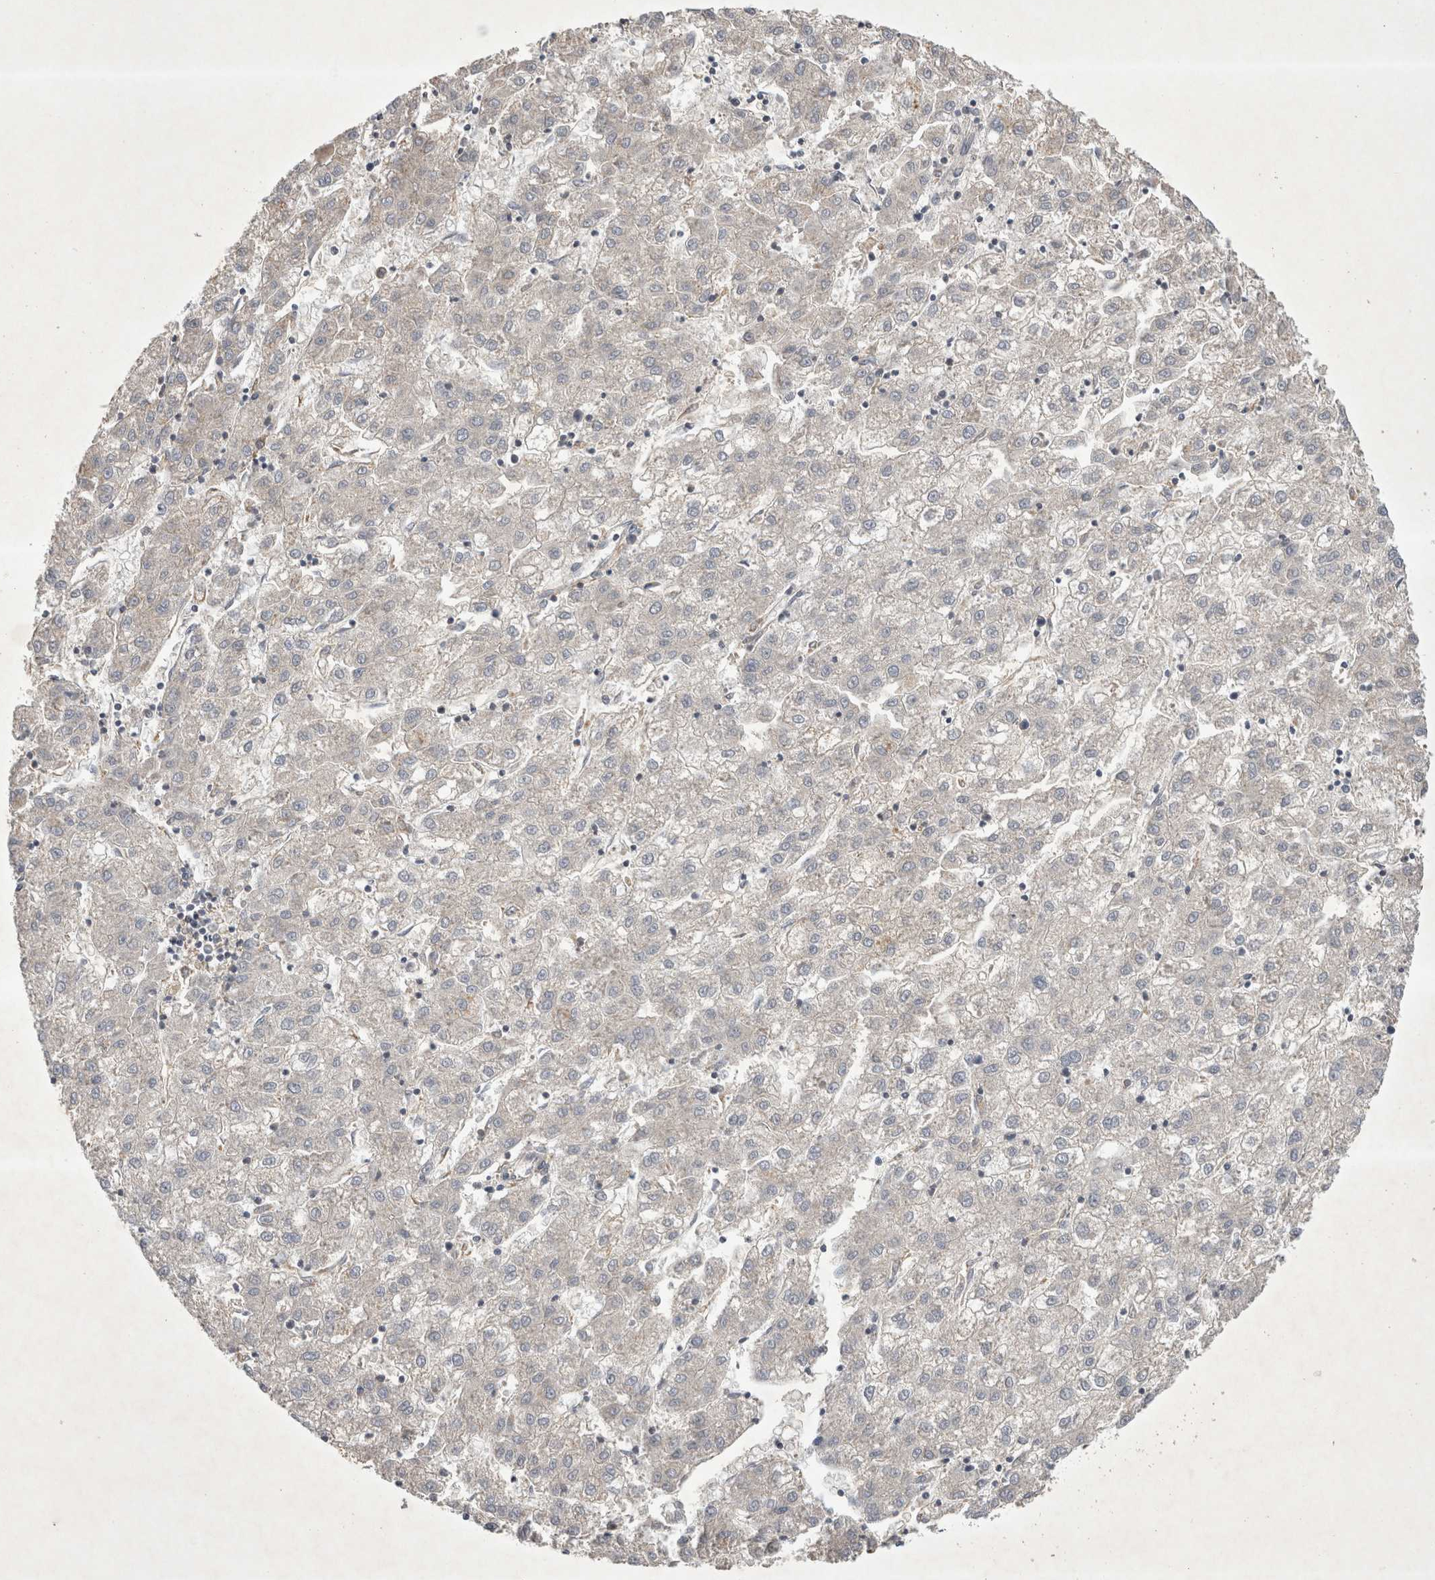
{"staining": {"intensity": "negative", "quantity": "none", "location": "none"}, "tissue": "liver cancer", "cell_type": "Tumor cells", "image_type": "cancer", "snomed": [{"axis": "morphology", "description": "Carcinoma, Hepatocellular, NOS"}, {"axis": "topography", "description": "Liver"}], "caption": "A micrograph of hepatocellular carcinoma (liver) stained for a protein reveals no brown staining in tumor cells.", "gene": "SRD5A3", "patient": {"sex": "male", "age": 72}}